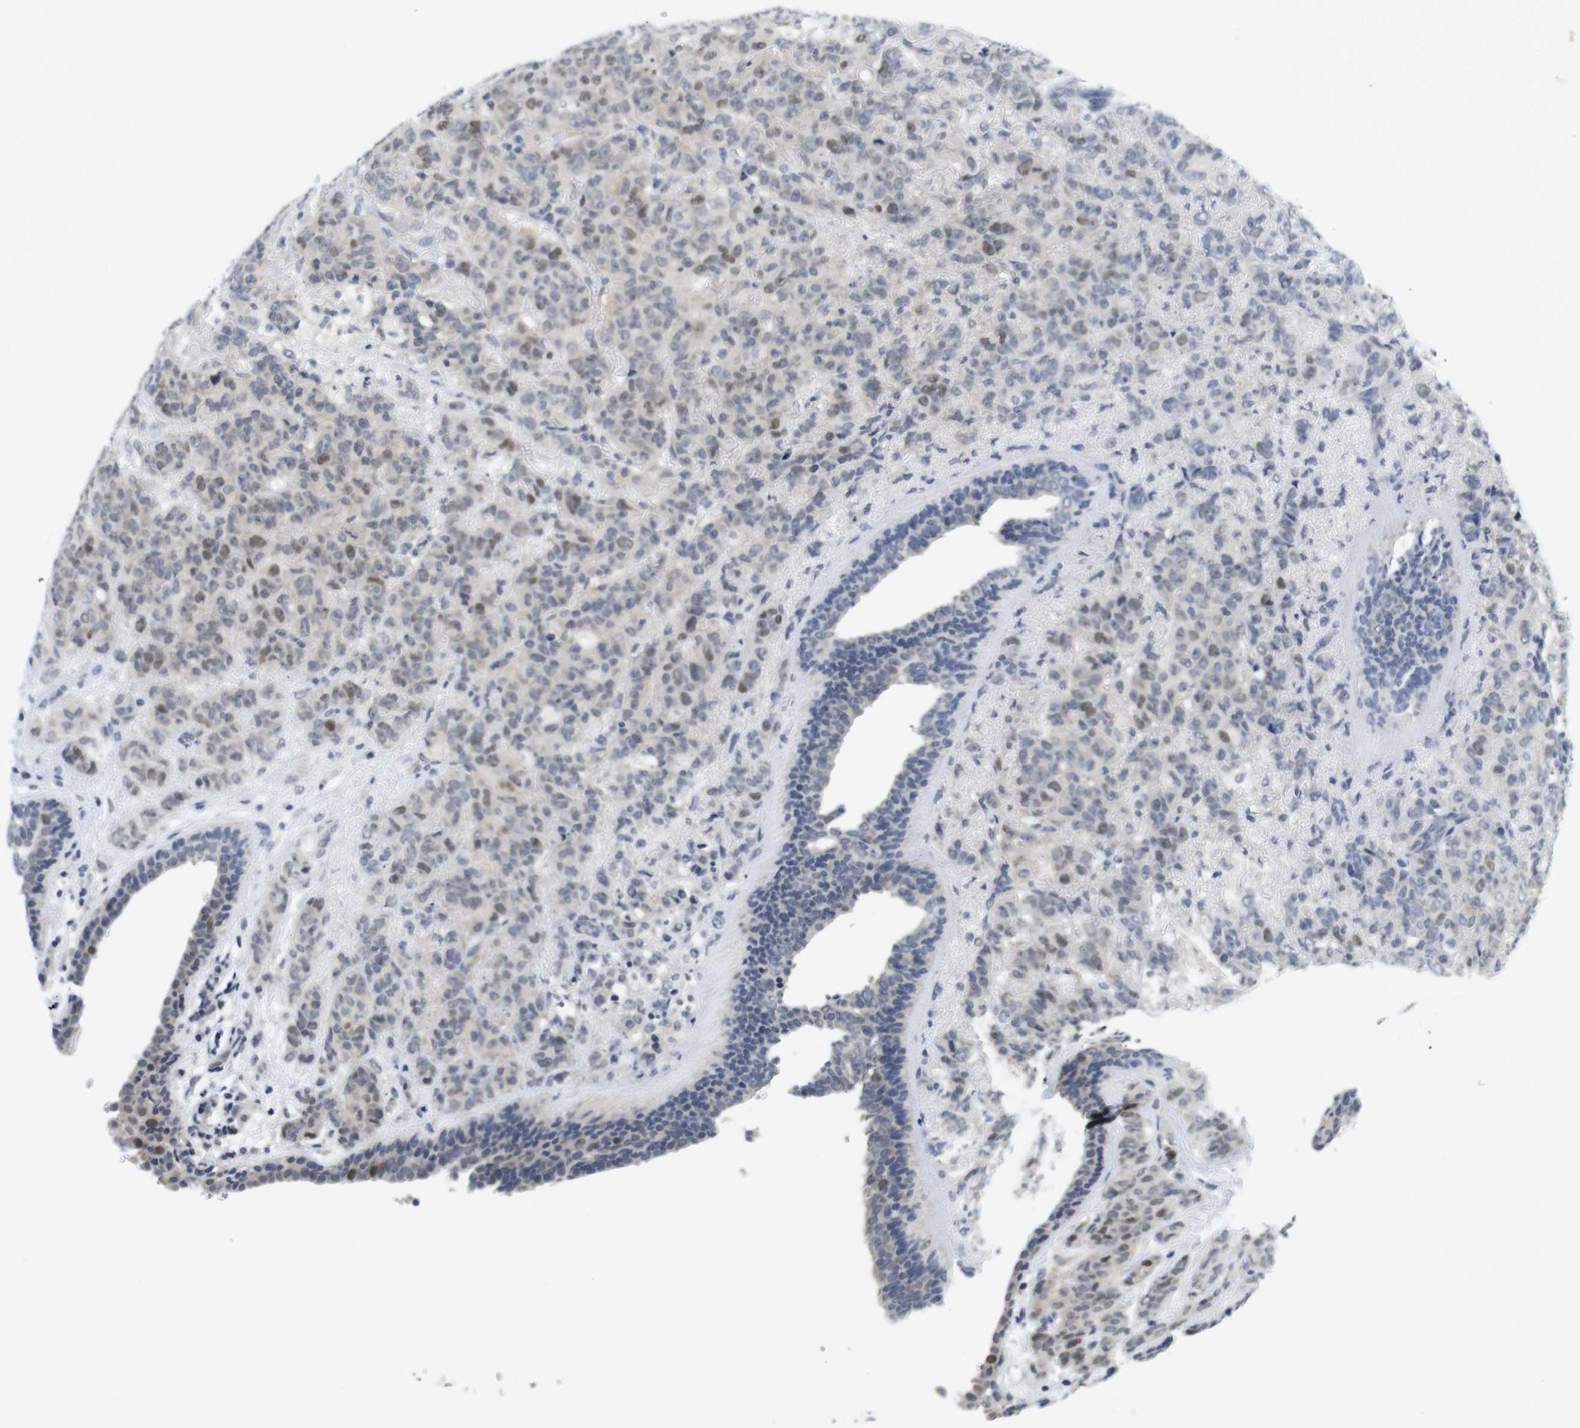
{"staining": {"intensity": "moderate", "quantity": "<25%", "location": "nuclear"}, "tissue": "breast cancer", "cell_type": "Tumor cells", "image_type": "cancer", "snomed": [{"axis": "morphology", "description": "Duct carcinoma"}, {"axis": "topography", "description": "Breast"}], "caption": "Immunohistochemistry (DAB) staining of breast intraductal carcinoma demonstrates moderate nuclear protein staining in about <25% of tumor cells.", "gene": "SKP2", "patient": {"sex": "female", "age": 40}}